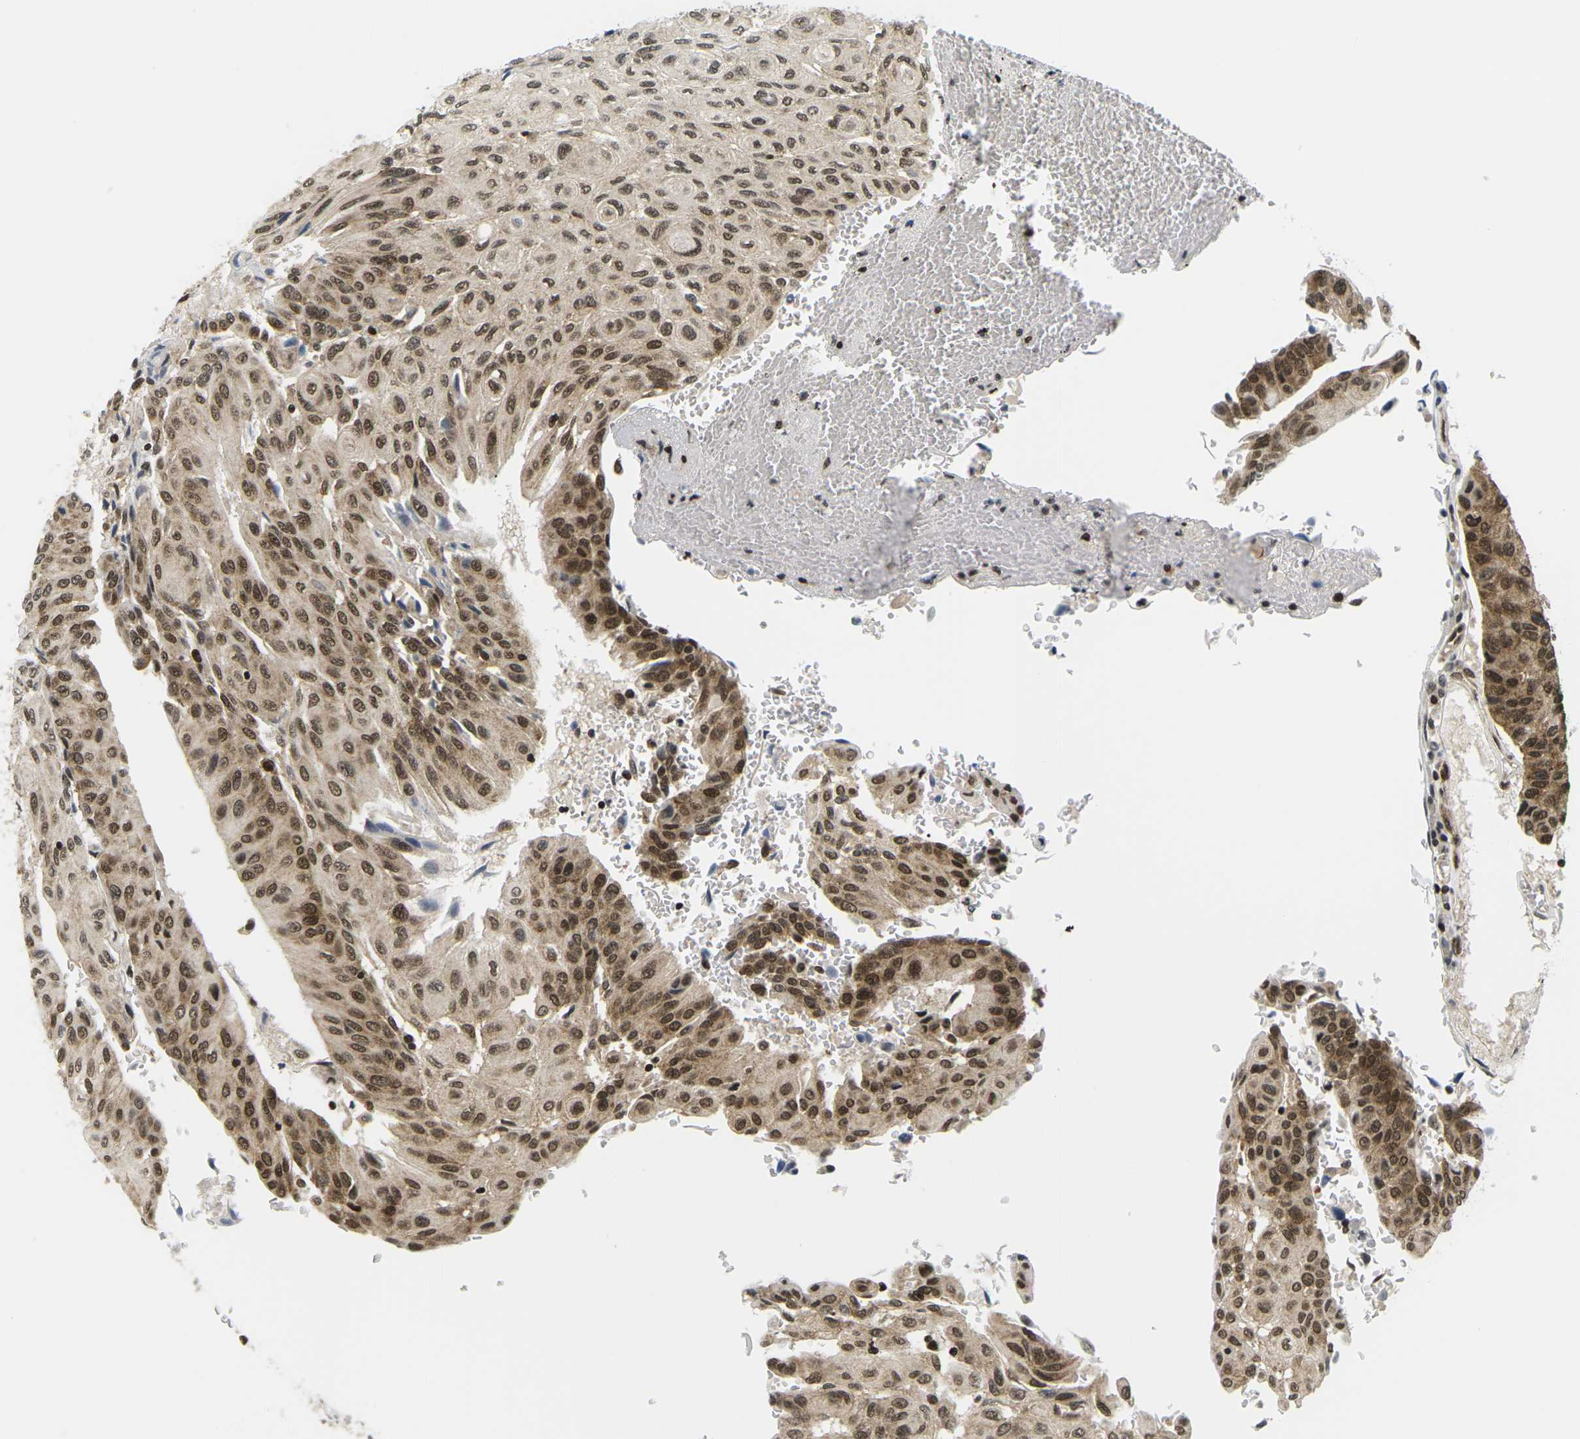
{"staining": {"intensity": "moderate", "quantity": ">75%", "location": "cytoplasmic/membranous,nuclear"}, "tissue": "urothelial cancer", "cell_type": "Tumor cells", "image_type": "cancer", "snomed": [{"axis": "morphology", "description": "Urothelial carcinoma, High grade"}, {"axis": "topography", "description": "Urinary bladder"}], "caption": "Protein staining of urothelial cancer tissue demonstrates moderate cytoplasmic/membranous and nuclear positivity in approximately >75% of tumor cells.", "gene": "CELF1", "patient": {"sex": "male", "age": 66}}